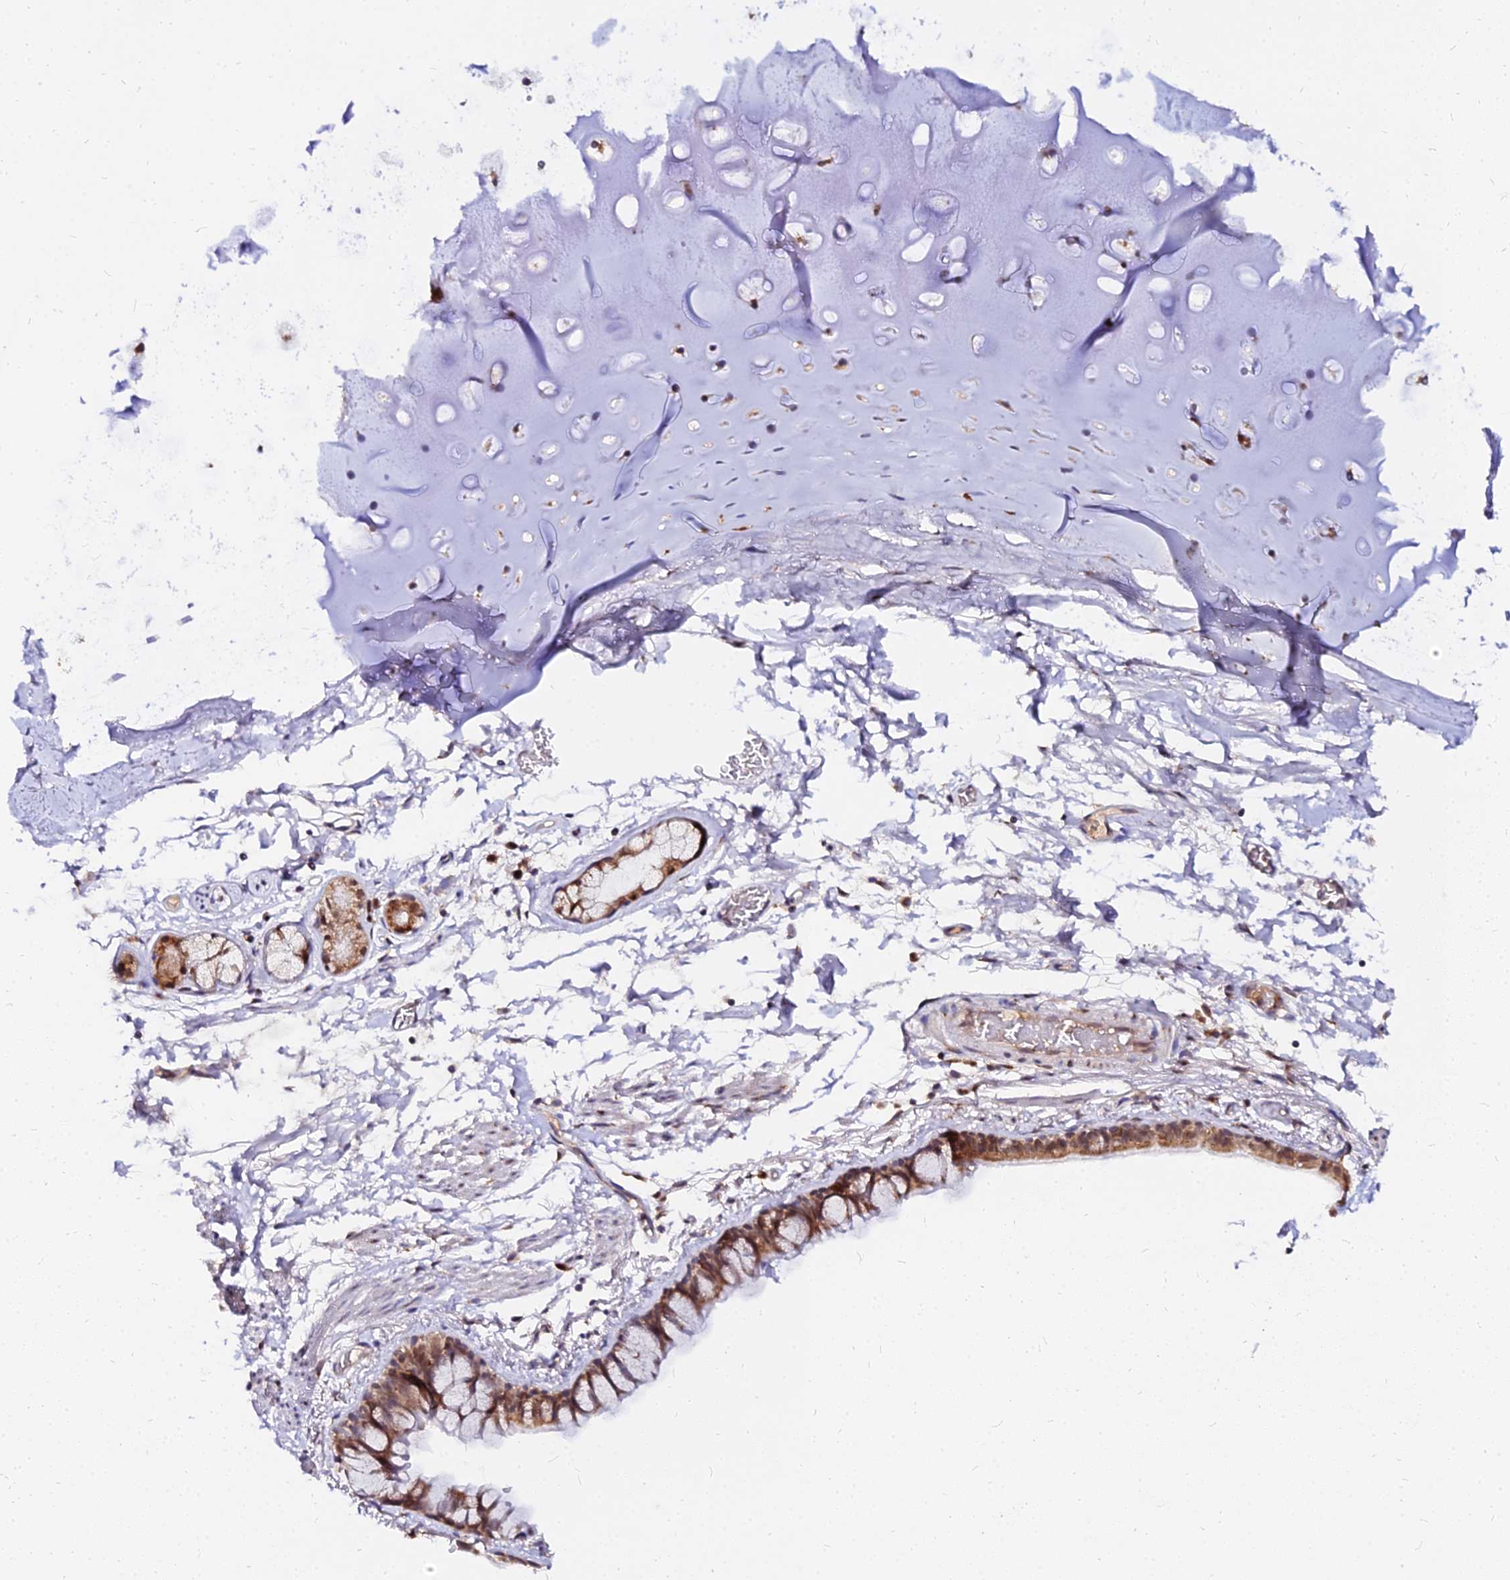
{"staining": {"intensity": "moderate", "quantity": ">75%", "location": "cytoplasmic/membranous"}, "tissue": "bronchus", "cell_type": "Respiratory epithelial cells", "image_type": "normal", "snomed": [{"axis": "morphology", "description": "Normal tissue, NOS"}, {"axis": "topography", "description": "Cartilage tissue"}], "caption": "A brown stain labels moderate cytoplasmic/membranous staining of a protein in respiratory epithelial cells of benign bronchus.", "gene": "RNF121", "patient": {"sex": "male", "age": 63}}